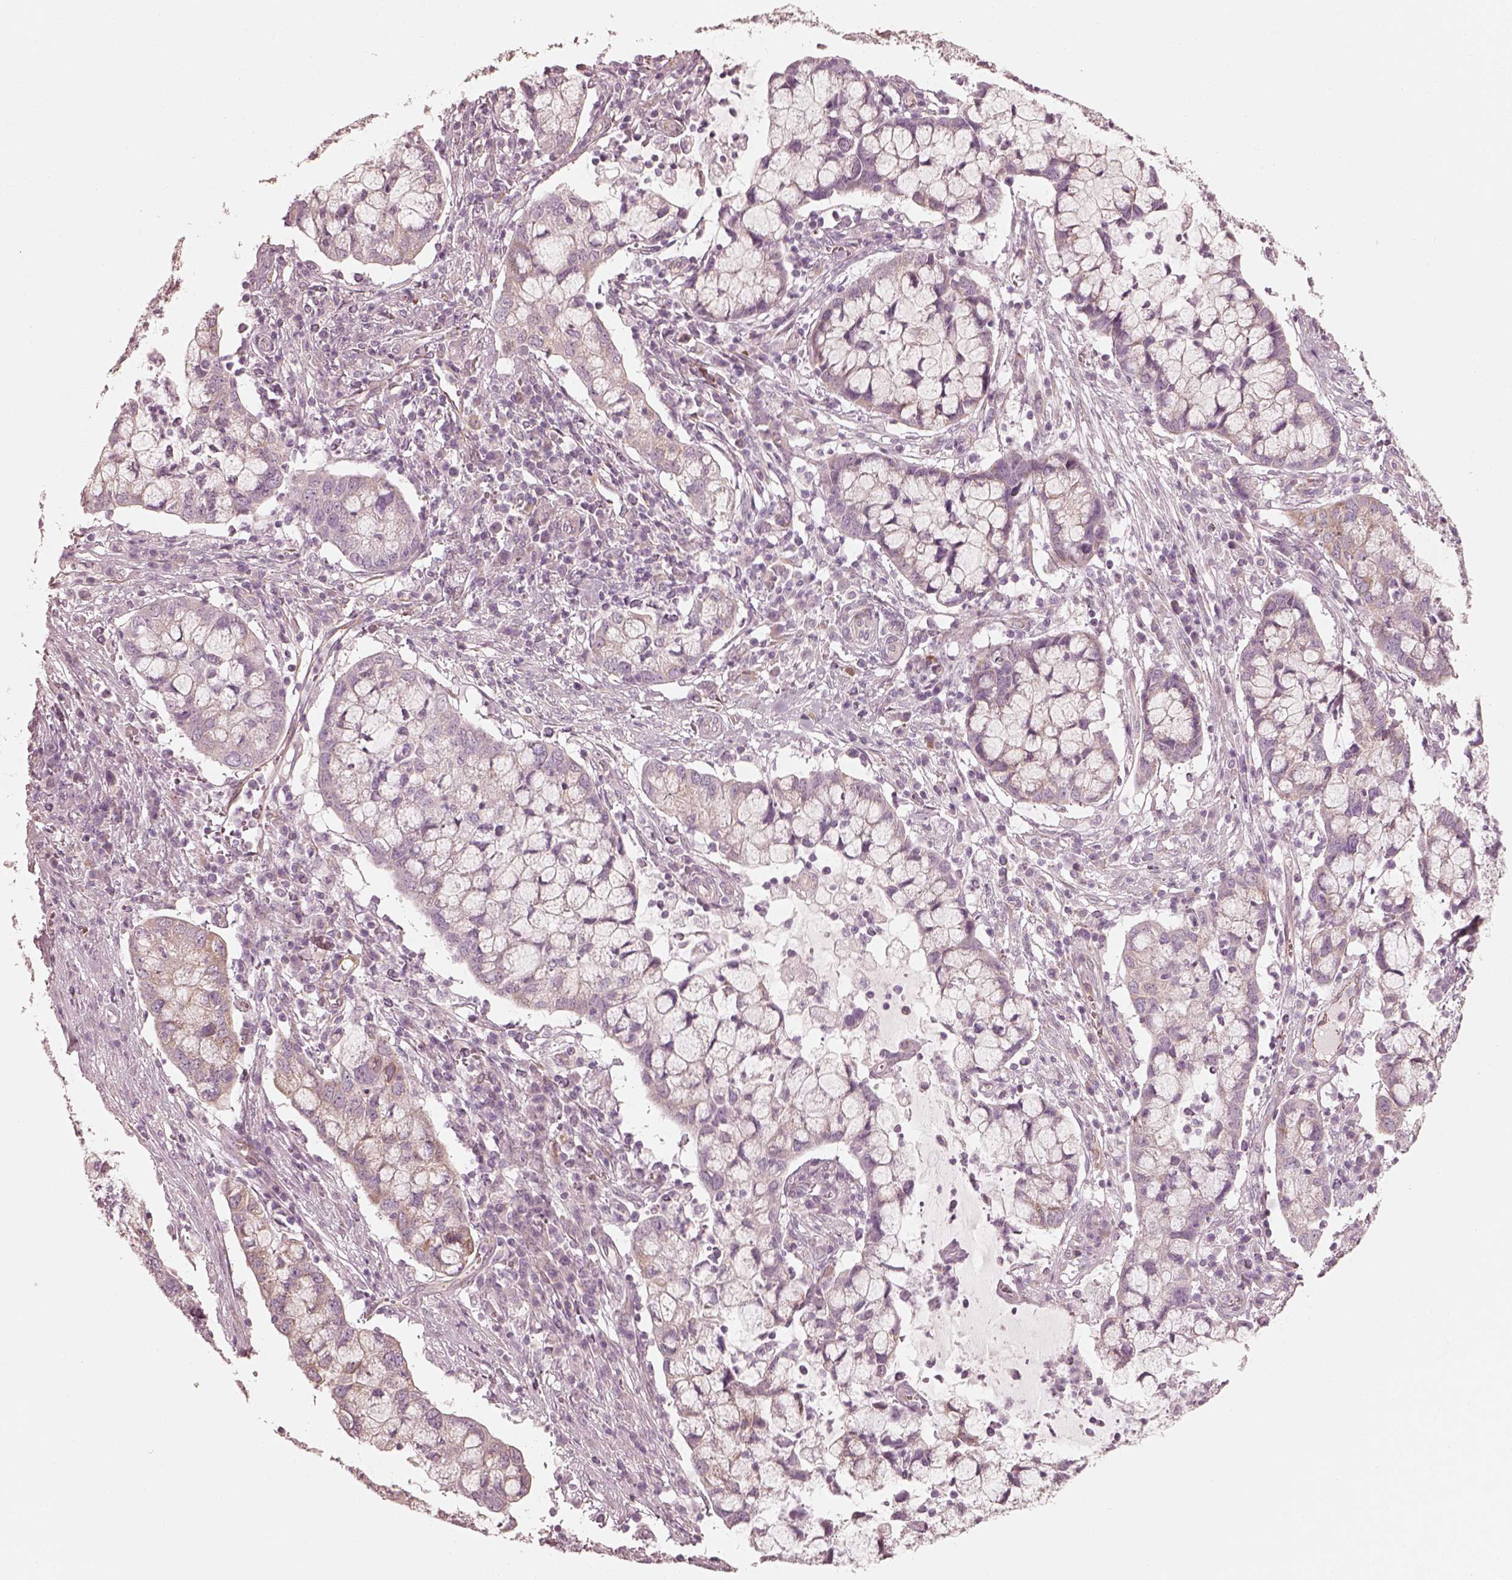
{"staining": {"intensity": "negative", "quantity": "none", "location": "none"}, "tissue": "cervical cancer", "cell_type": "Tumor cells", "image_type": "cancer", "snomed": [{"axis": "morphology", "description": "Adenocarcinoma, NOS"}, {"axis": "topography", "description": "Cervix"}], "caption": "An image of human cervical adenocarcinoma is negative for staining in tumor cells.", "gene": "RAB3C", "patient": {"sex": "female", "age": 40}}